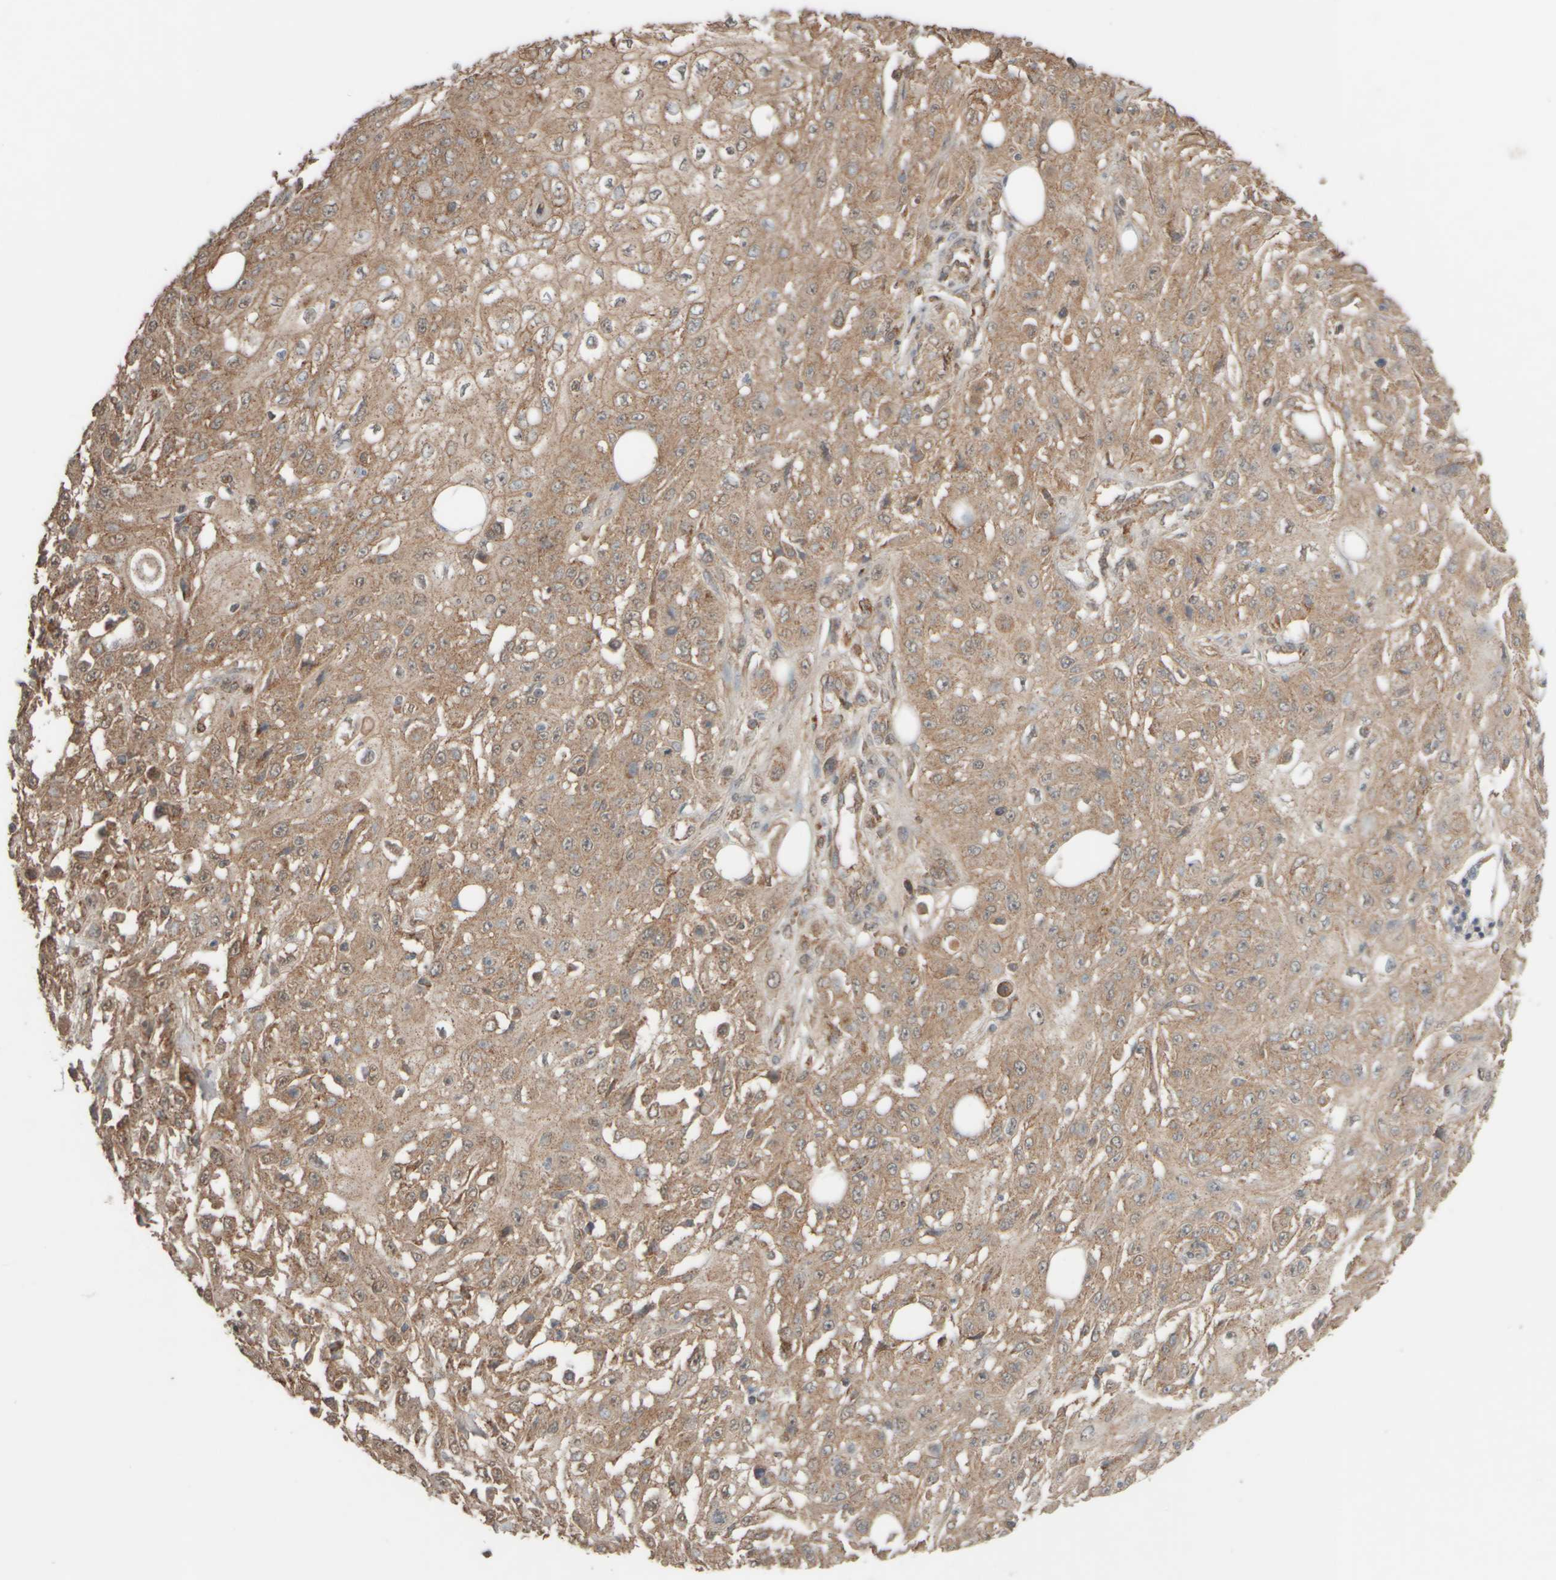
{"staining": {"intensity": "moderate", "quantity": ">75%", "location": "cytoplasmic/membranous"}, "tissue": "skin cancer", "cell_type": "Tumor cells", "image_type": "cancer", "snomed": [{"axis": "morphology", "description": "Squamous cell carcinoma, NOS"}, {"axis": "morphology", "description": "Squamous cell carcinoma, metastatic, NOS"}, {"axis": "topography", "description": "Skin"}, {"axis": "topography", "description": "Lymph node"}], "caption": "A brown stain shows moderate cytoplasmic/membranous staining of a protein in human skin cancer (squamous cell carcinoma) tumor cells.", "gene": "EIF2B3", "patient": {"sex": "male", "age": 75}}